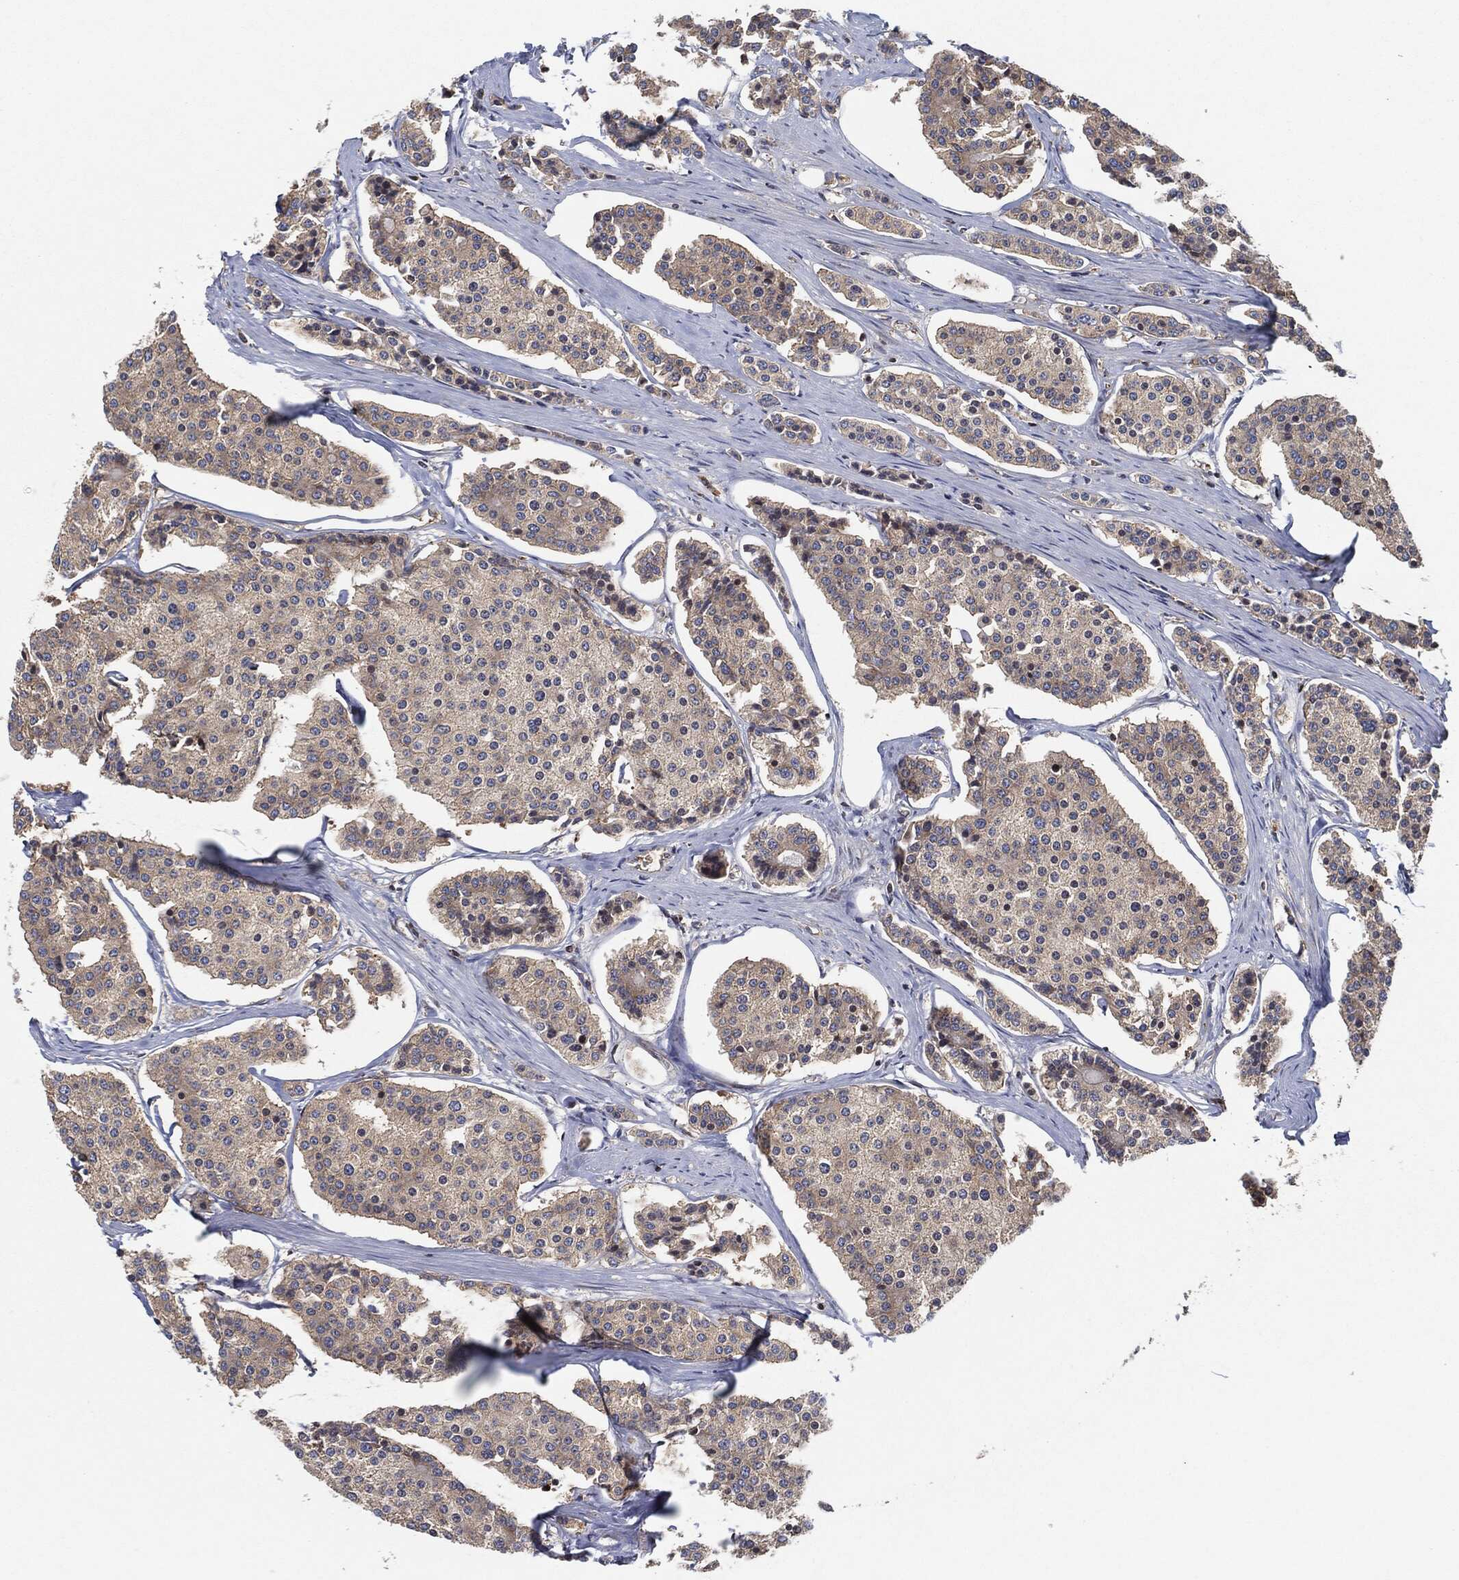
{"staining": {"intensity": "weak", "quantity": "<25%", "location": "cytoplasmic/membranous"}, "tissue": "carcinoid", "cell_type": "Tumor cells", "image_type": "cancer", "snomed": [{"axis": "morphology", "description": "Carcinoid, malignant, NOS"}, {"axis": "topography", "description": "Small intestine"}], "caption": "Malignant carcinoid was stained to show a protein in brown. There is no significant positivity in tumor cells. (DAB immunohistochemistry (IHC) visualized using brightfield microscopy, high magnification).", "gene": "EIF2S2", "patient": {"sex": "female", "age": 65}}